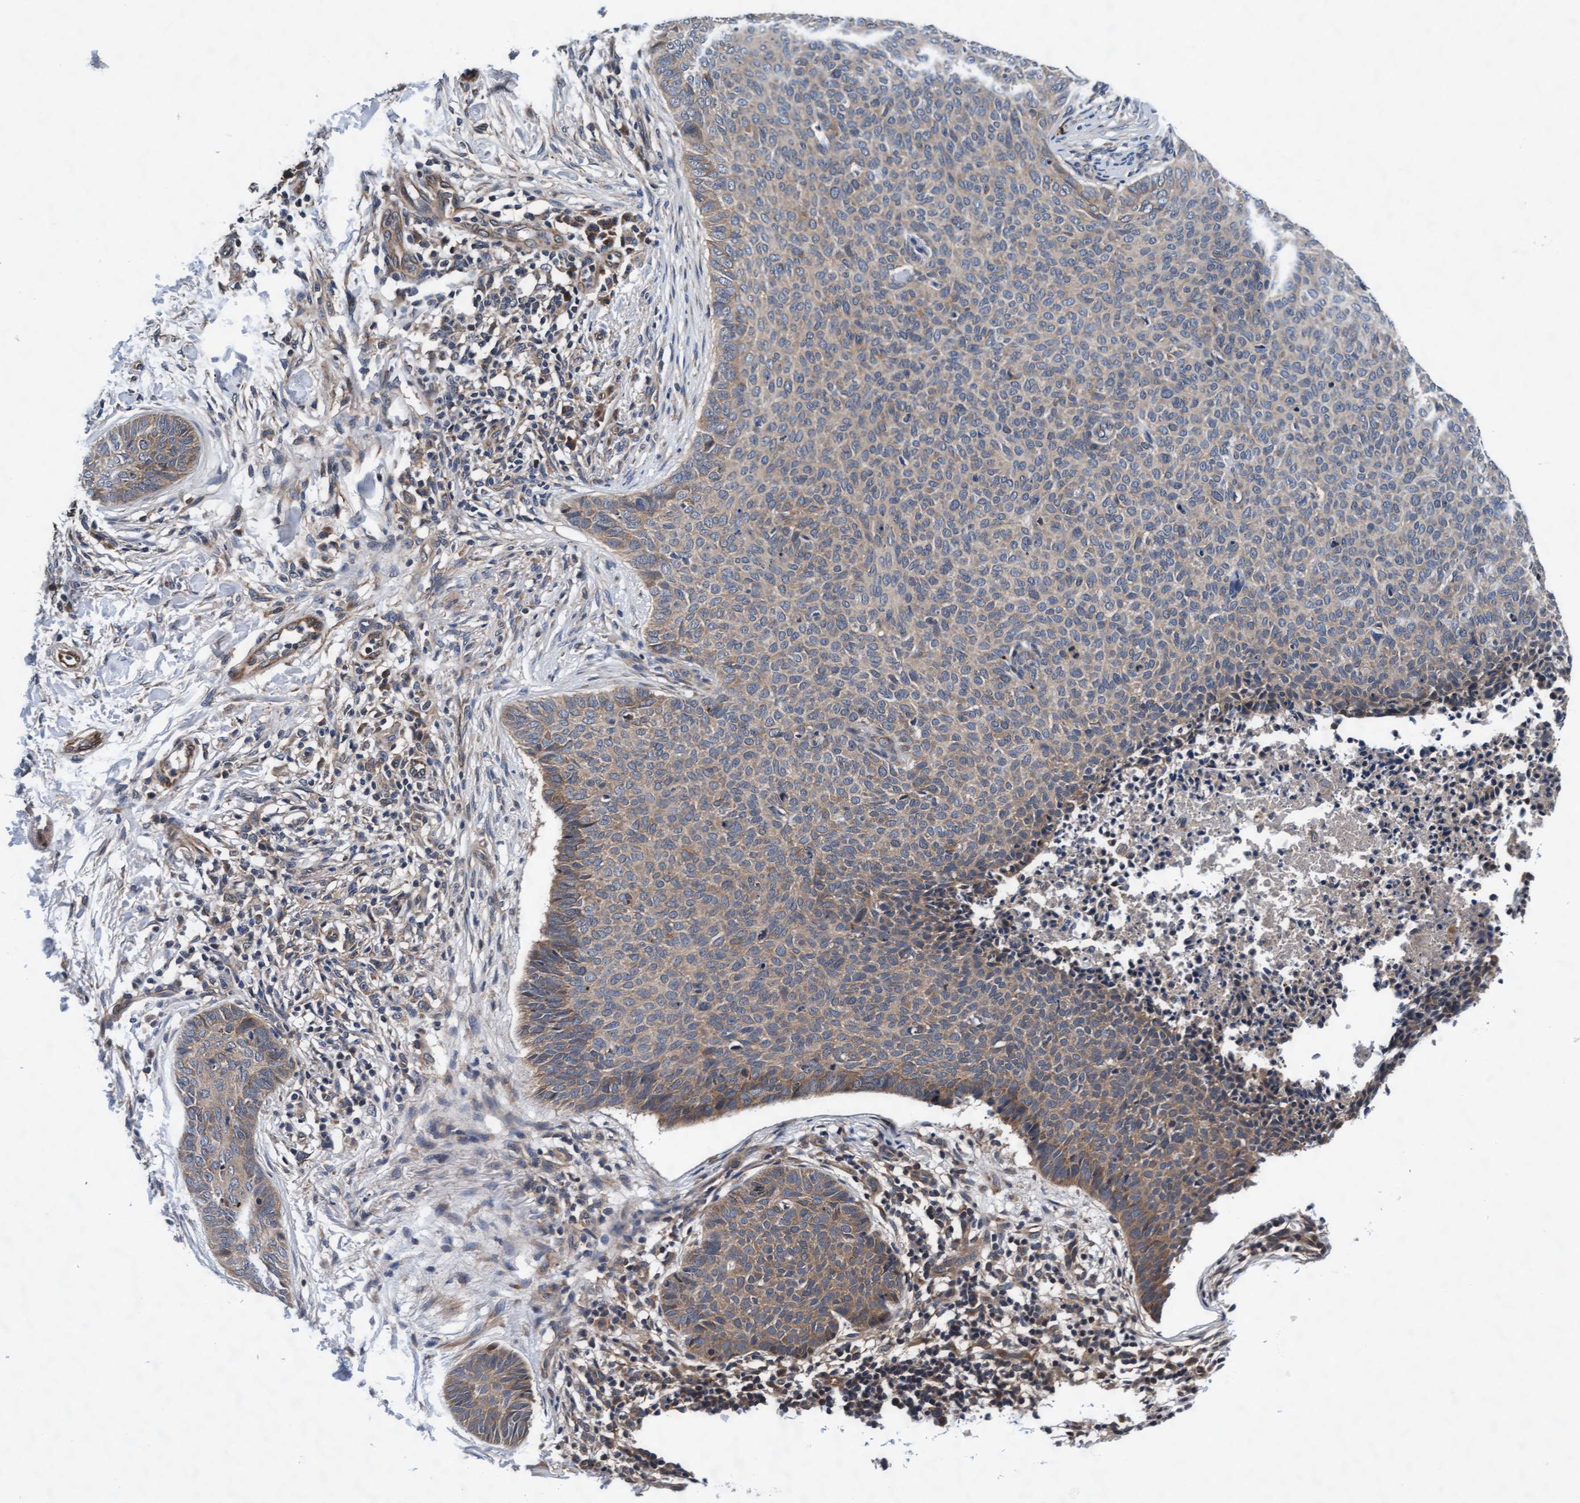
{"staining": {"intensity": "weak", "quantity": "25%-75%", "location": "cytoplasmic/membranous"}, "tissue": "skin cancer", "cell_type": "Tumor cells", "image_type": "cancer", "snomed": [{"axis": "morphology", "description": "Normal tissue, NOS"}, {"axis": "morphology", "description": "Basal cell carcinoma"}, {"axis": "topography", "description": "Skin"}], "caption": "An immunohistochemistry (IHC) histopathology image of neoplastic tissue is shown. Protein staining in brown shows weak cytoplasmic/membranous positivity in skin cancer (basal cell carcinoma) within tumor cells. (DAB IHC, brown staining for protein, blue staining for nuclei).", "gene": "EFCAB13", "patient": {"sex": "male", "age": 50}}